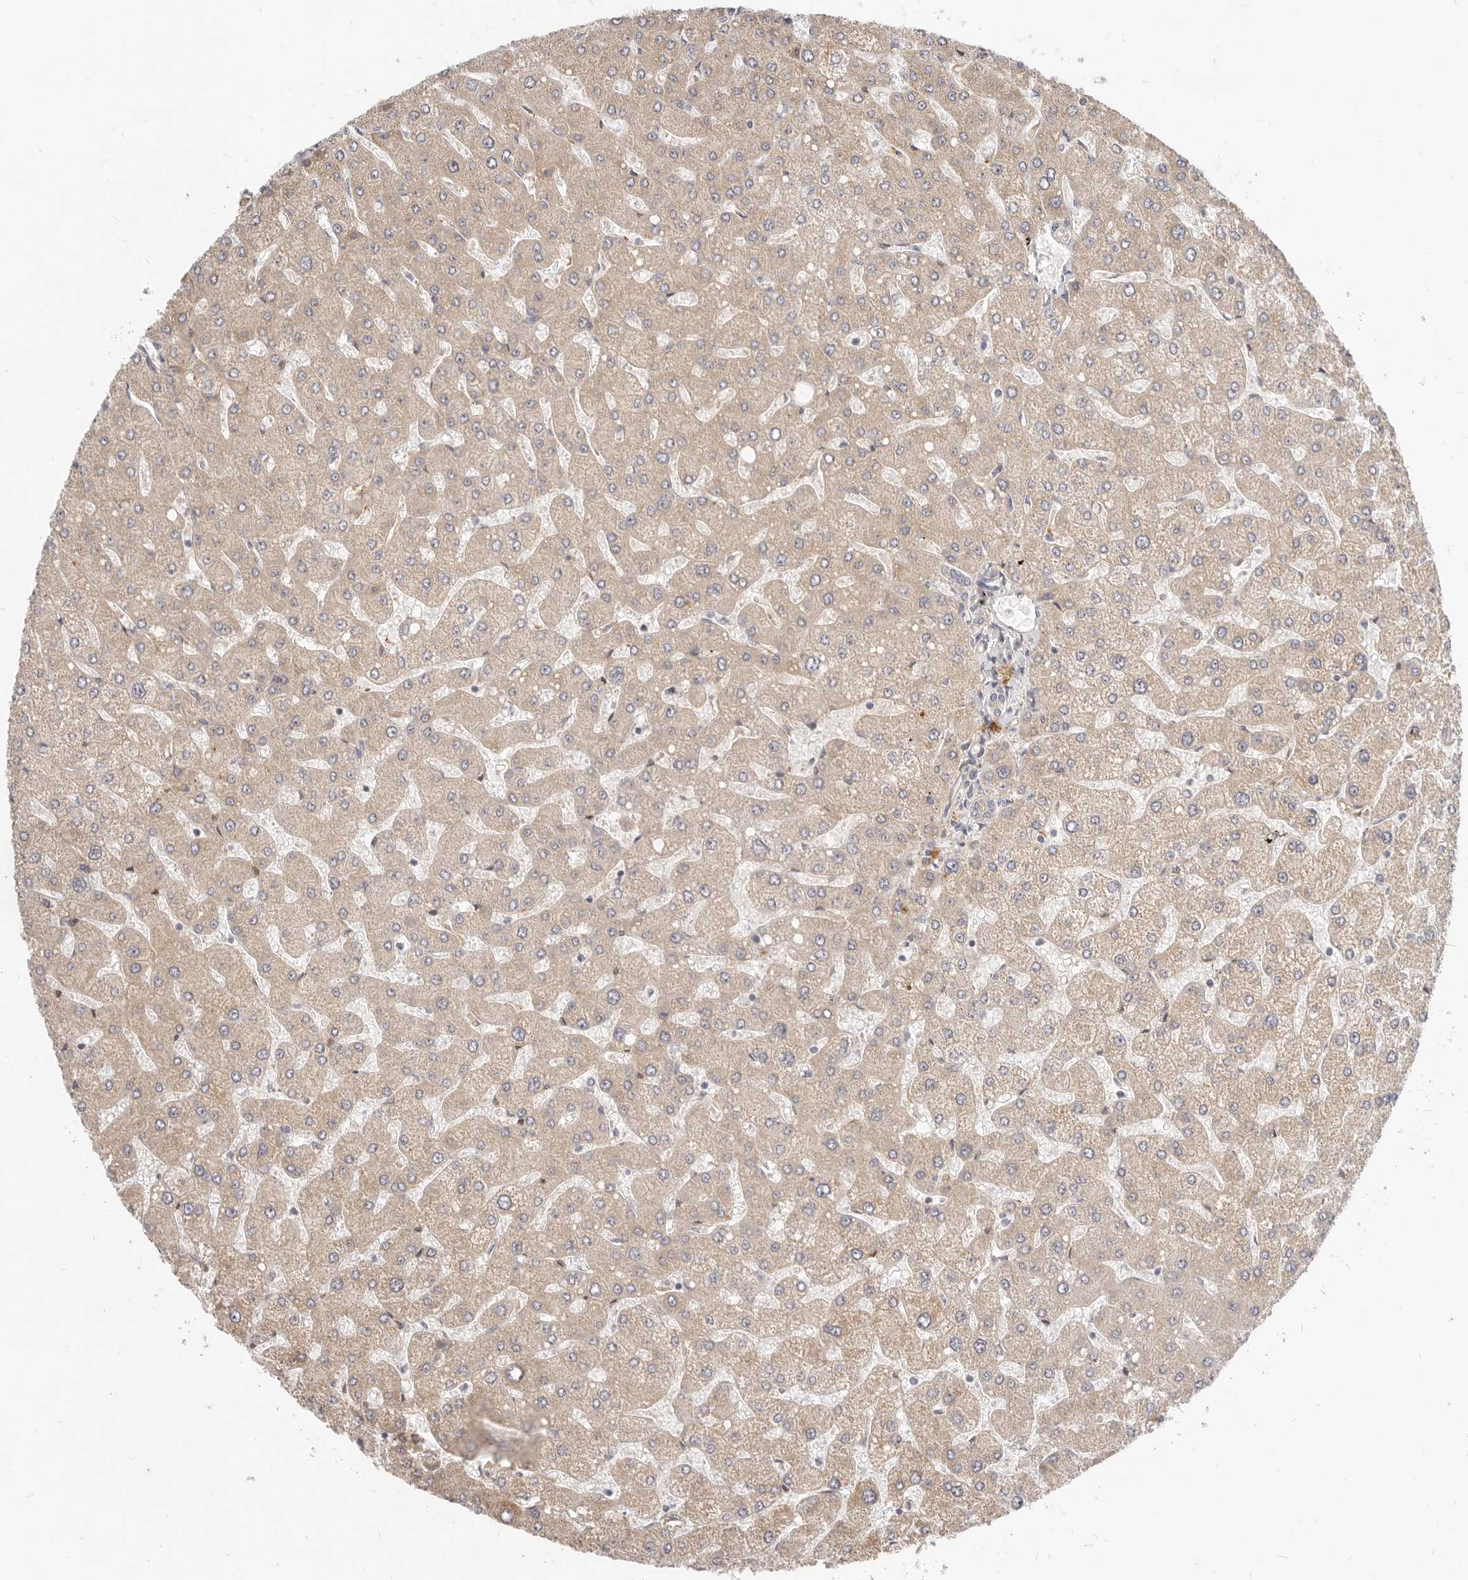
{"staining": {"intensity": "weak", "quantity": ">75%", "location": "cytoplasmic/membranous"}, "tissue": "liver", "cell_type": "Cholangiocytes", "image_type": "normal", "snomed": [{"axis": "morphology", "description": "Normal tissue, NOS"}, {"axis": "topography", "description": "Liver"}], "caption": "Cholangiocytes reveal low levels of weak cytoplasmic/membranous staining in approximately >75% of cells in normal human liver. The staining was performed using DAB to visualize the protein expression in brown, while the nuclei were stained in blue with hematoxylin (Magnification: 20x).", "gene": "MICALL2", "patient": {"sex": "male", "age": 55}}